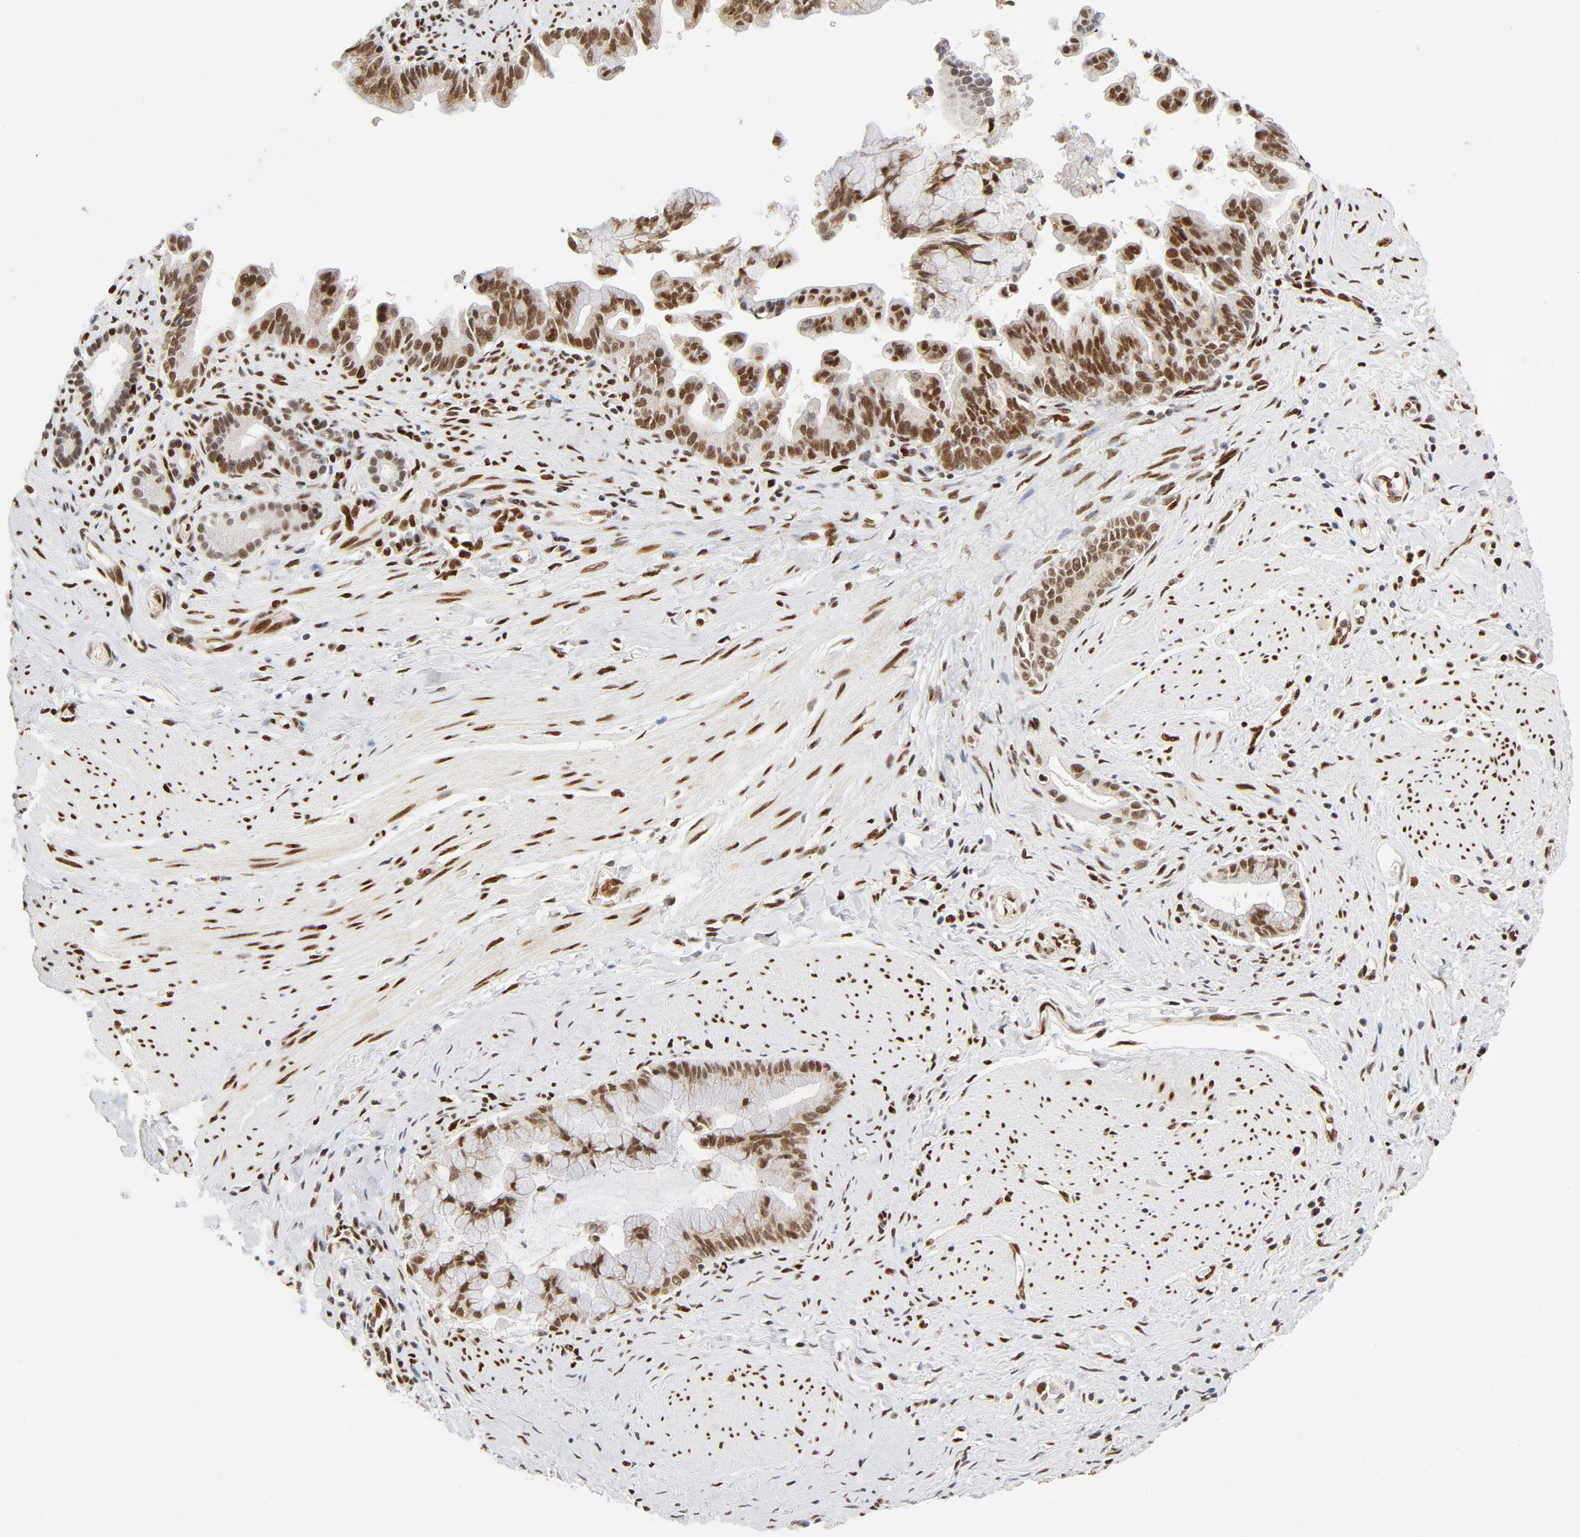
{"staining": {"intensity": "moderate", "quantity": ">75%", "location": "nuclear"}, "tissue": "pancreatic cancer", "cell_type": "Tumor cells", "image_type": "cancer", "snomed": [{"axis": "morphology", "description": "Adenocarcinoma, NOS"}, {"axis": "topography", "description": "Pancreas"}], "caption": "Protein staining exhibits moderate nuclear expression in approximately >75% of tumor cells in pancreatic cancer (adenocarcinoma). (IHC, brightfield microscopy, high magnification).", "gene": "MEF2A", "patient": {"sex": "male", "age": 59}}